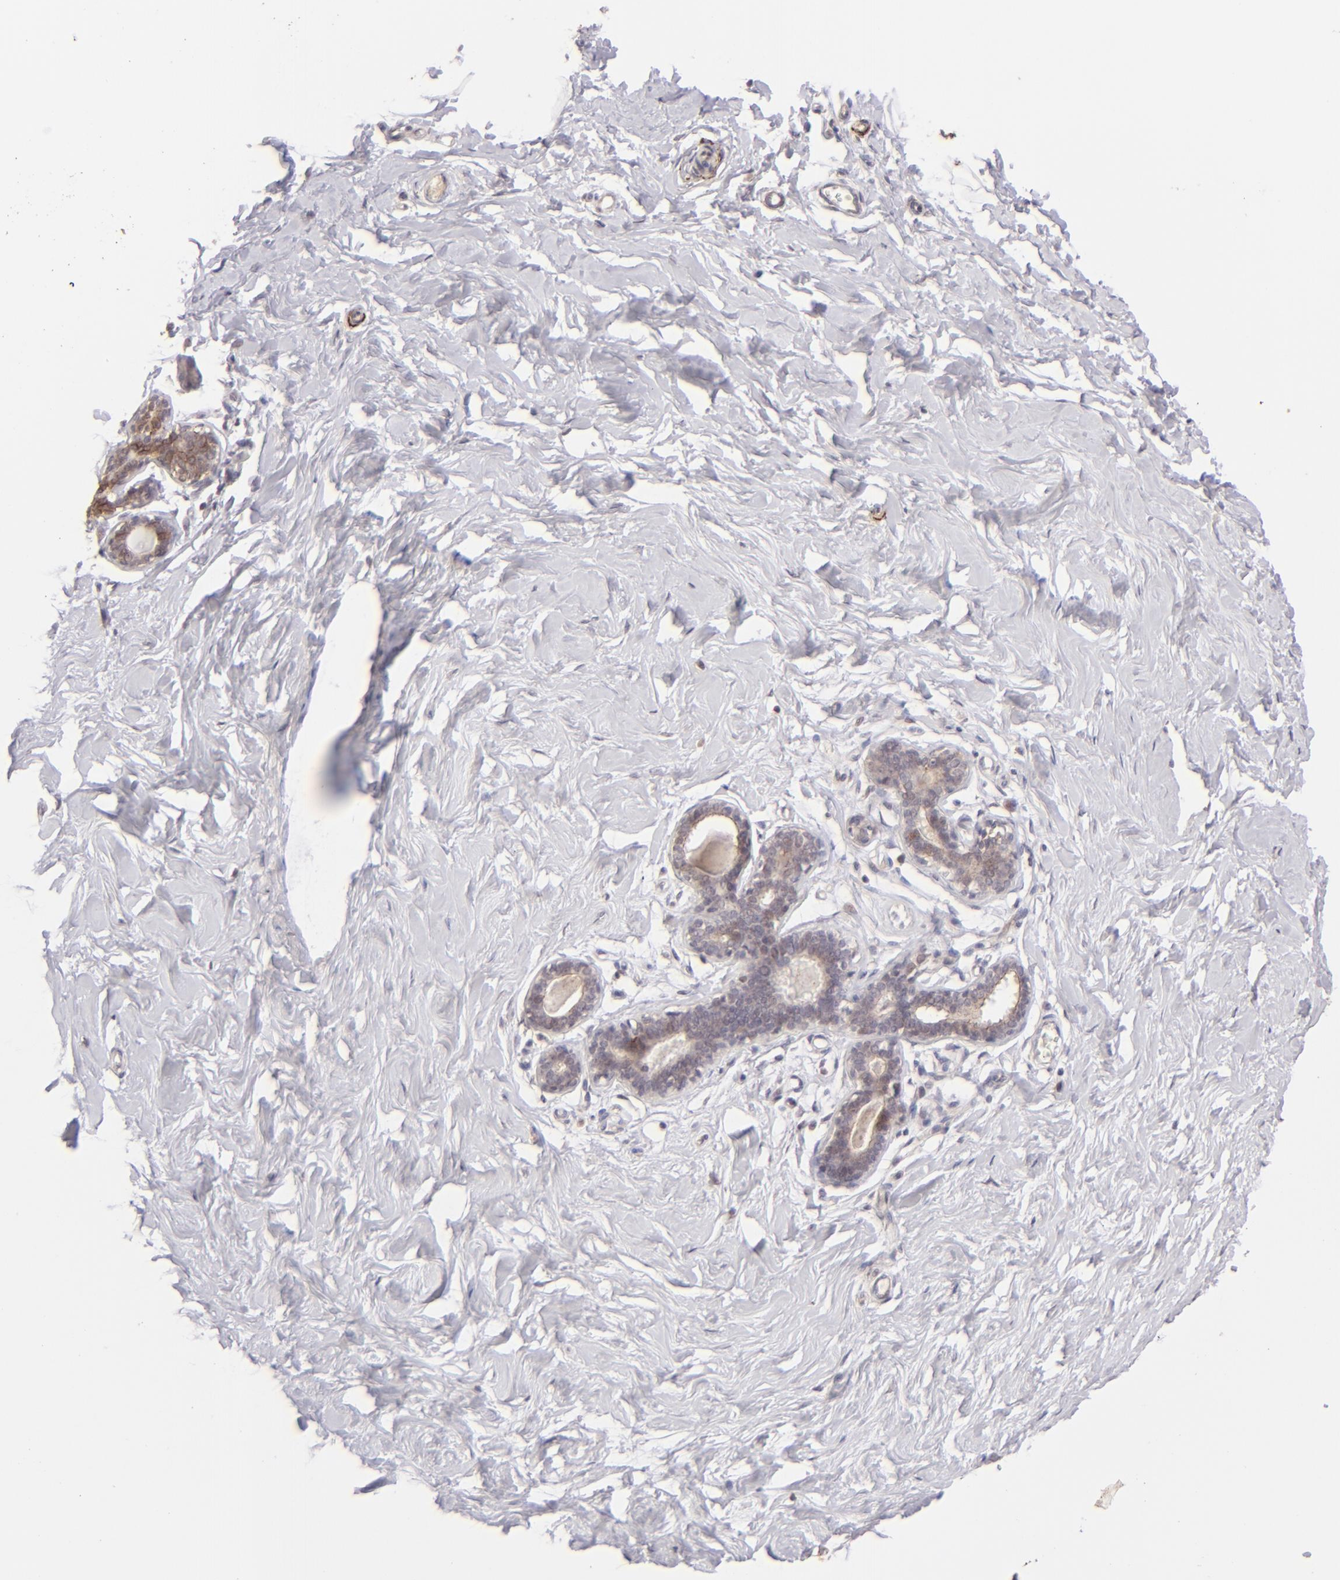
{"staining": {"intensity": "negative", "quantity": "none", "location": "none"}, "tissue": "breast", "cell_type": "Adipocytes", "image_type": "normal", "snomed": [{"axis": "morphology", "description": "Normal tissue, NOS"}, {"axis": "topography", "description": "Breast"}], "caption": "IHC micrograph of benign human breast stained for a protein (brown), which displays no staining in adipocytes.", "gene": "CLDN1", "patient": {"sex": "female", "age": 23}}